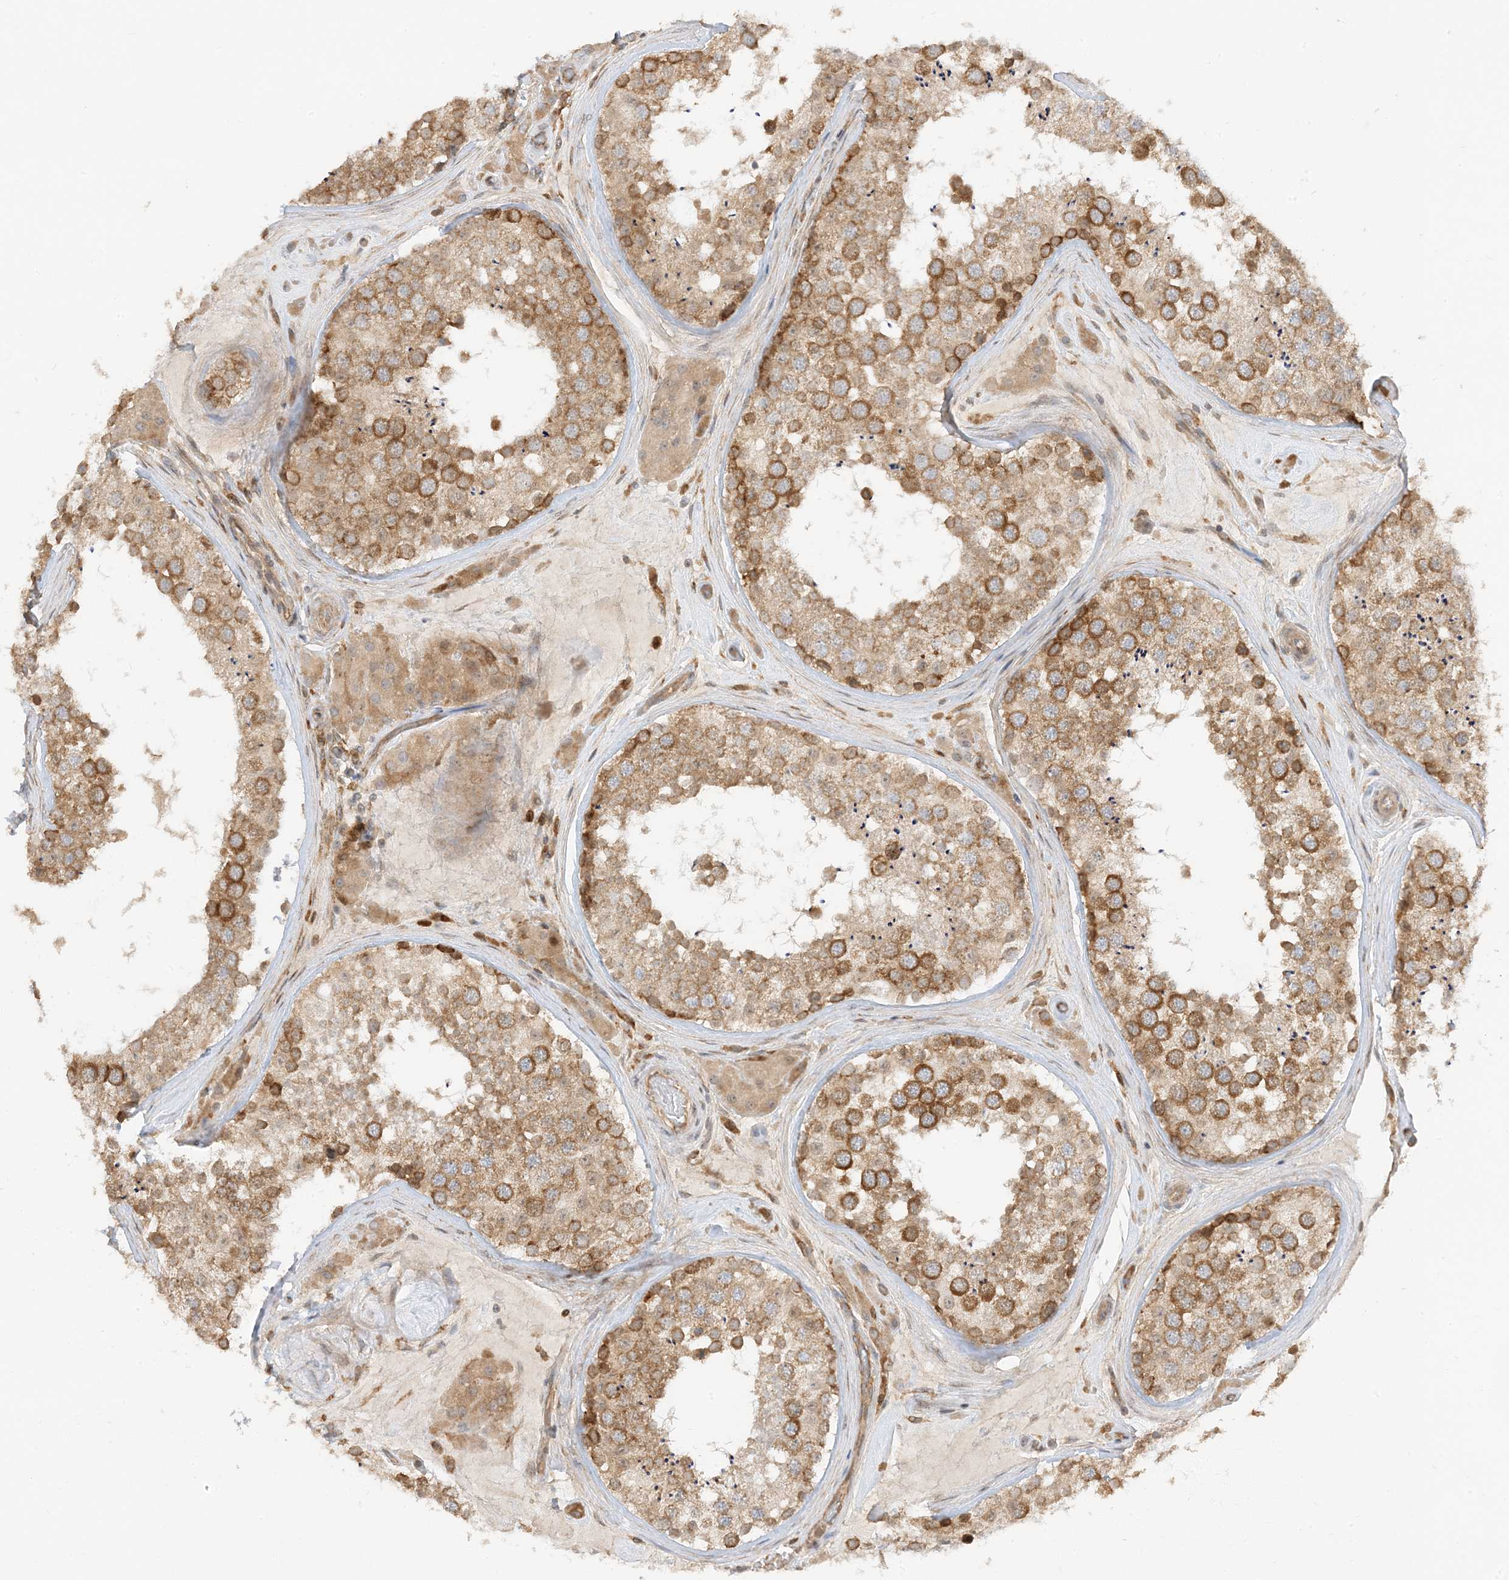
{"staining": {"intensity": "moderate", "quantity": ">75%", "location": "cytoplasmic/membranous"}, "tissue": "testis", "cell_type": "Cells in seminiferous ducts", "image_type": "normal", "snomed": [{"axis": "morphology", "description": "Normal tissue, NOS"}, {"axis": "topography", "description": "Testis"}], "caption": "This is an image of immunohistochemistry staining of benign testis, which shows moderate positivity in the cytoplasmic/membranous of cells in seminiferous ducts.", "gene": "SCARF2", "patient": {"sex": "male", "age": 46}}